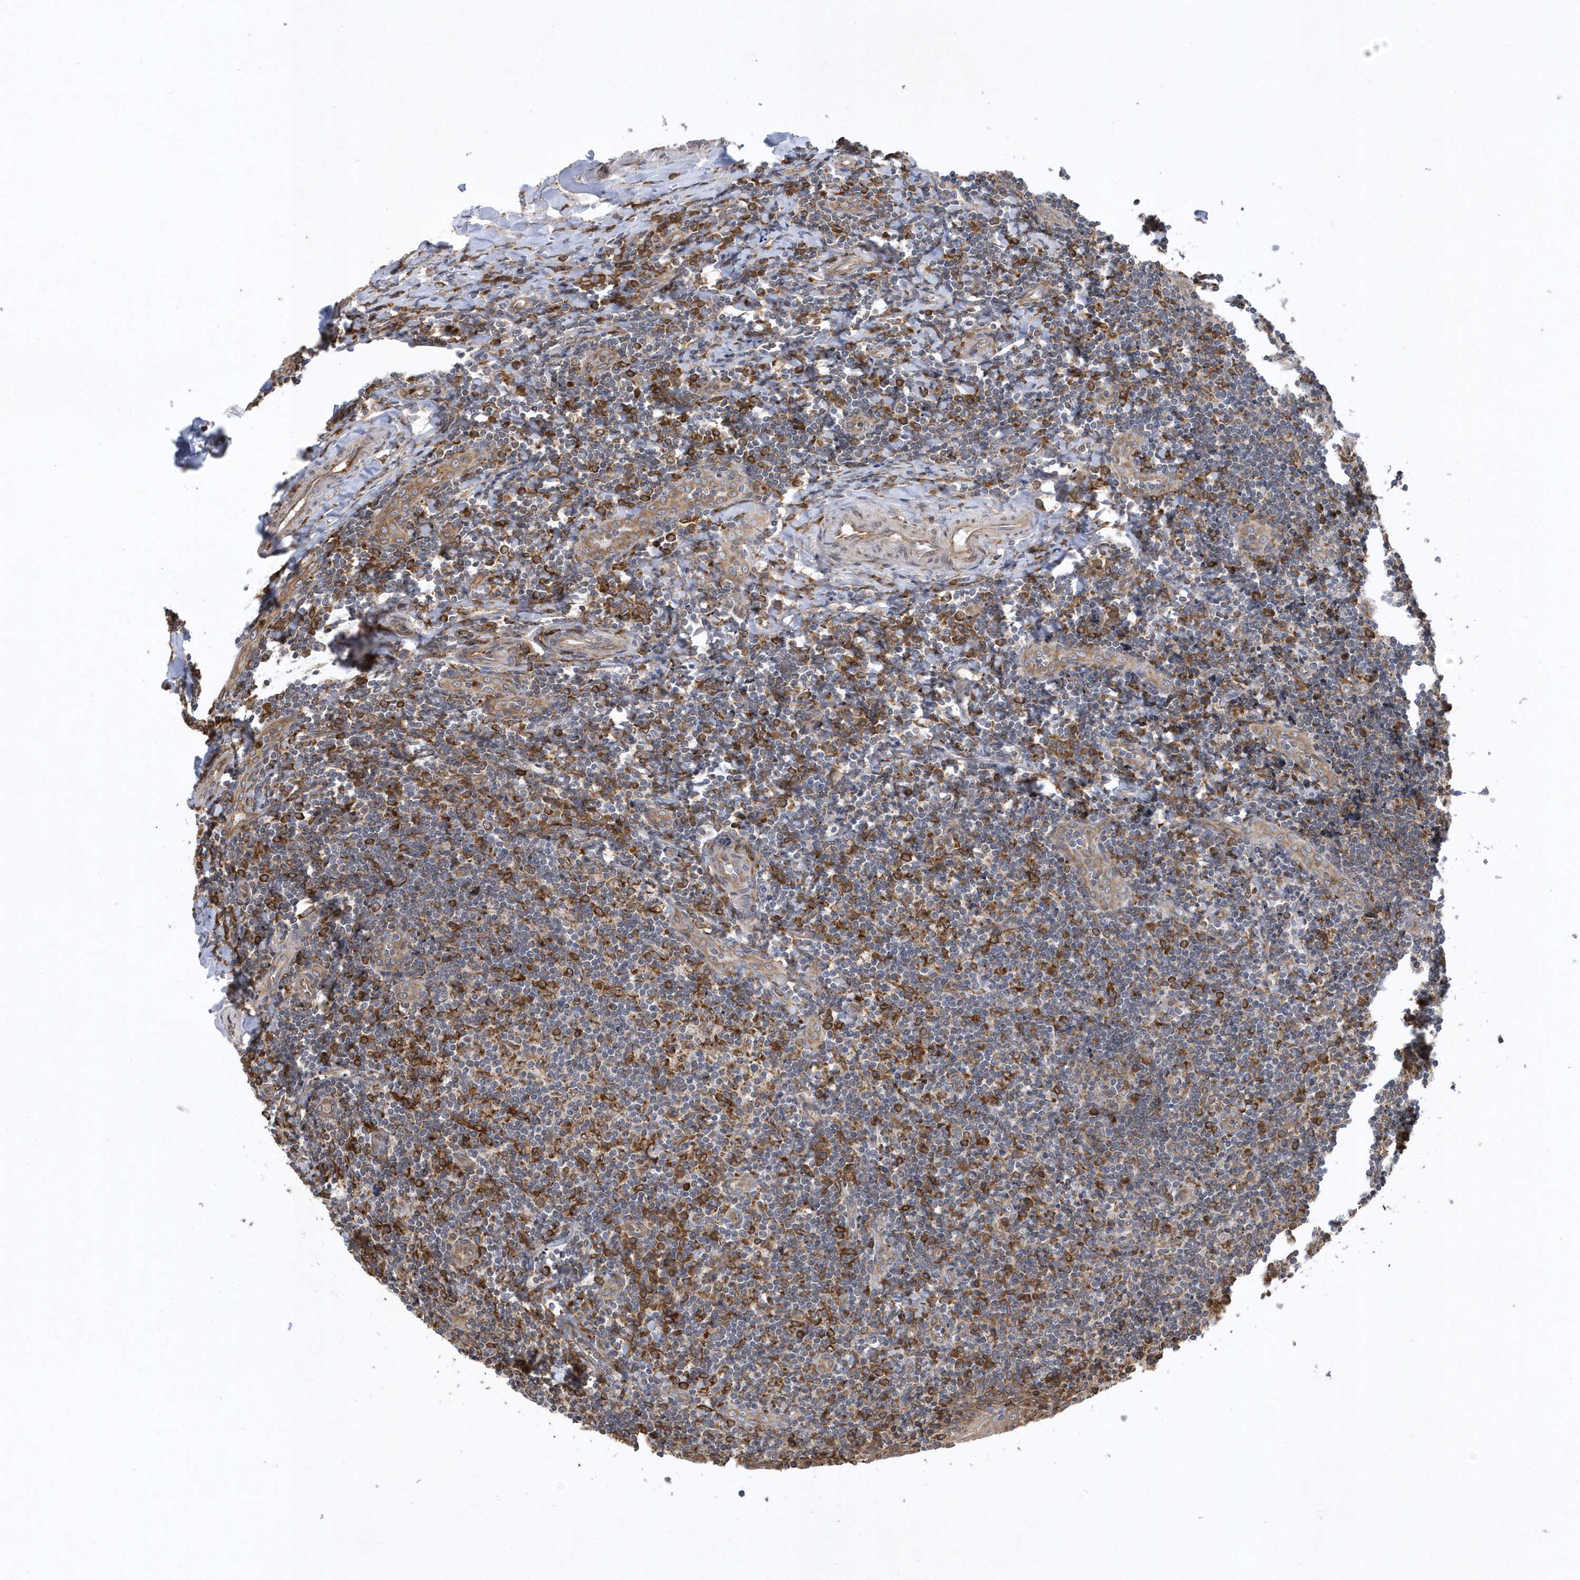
{"staining": {"intensity": "moderate", "quantity": ">75%", "location": "cytoplasmic/membranous"}, "tissue": "tonsil", "cell_type": "Germinal center cells", "image_type": "normal", "snomed": [{"axis": "morphology", "description": "Normal tissue, NOS"}, {"axis": "topography", "description": "Tonsil"}], "caption": "This photomicrograph exhibits immunohistochemistry (IHC) staining of normal tonsil, with medium moderate cytoplasmic/membranous expression in about >75% of germinal center cells.", "gene": "VAMP7", "patient": {"sex": "male", "age": 27}}